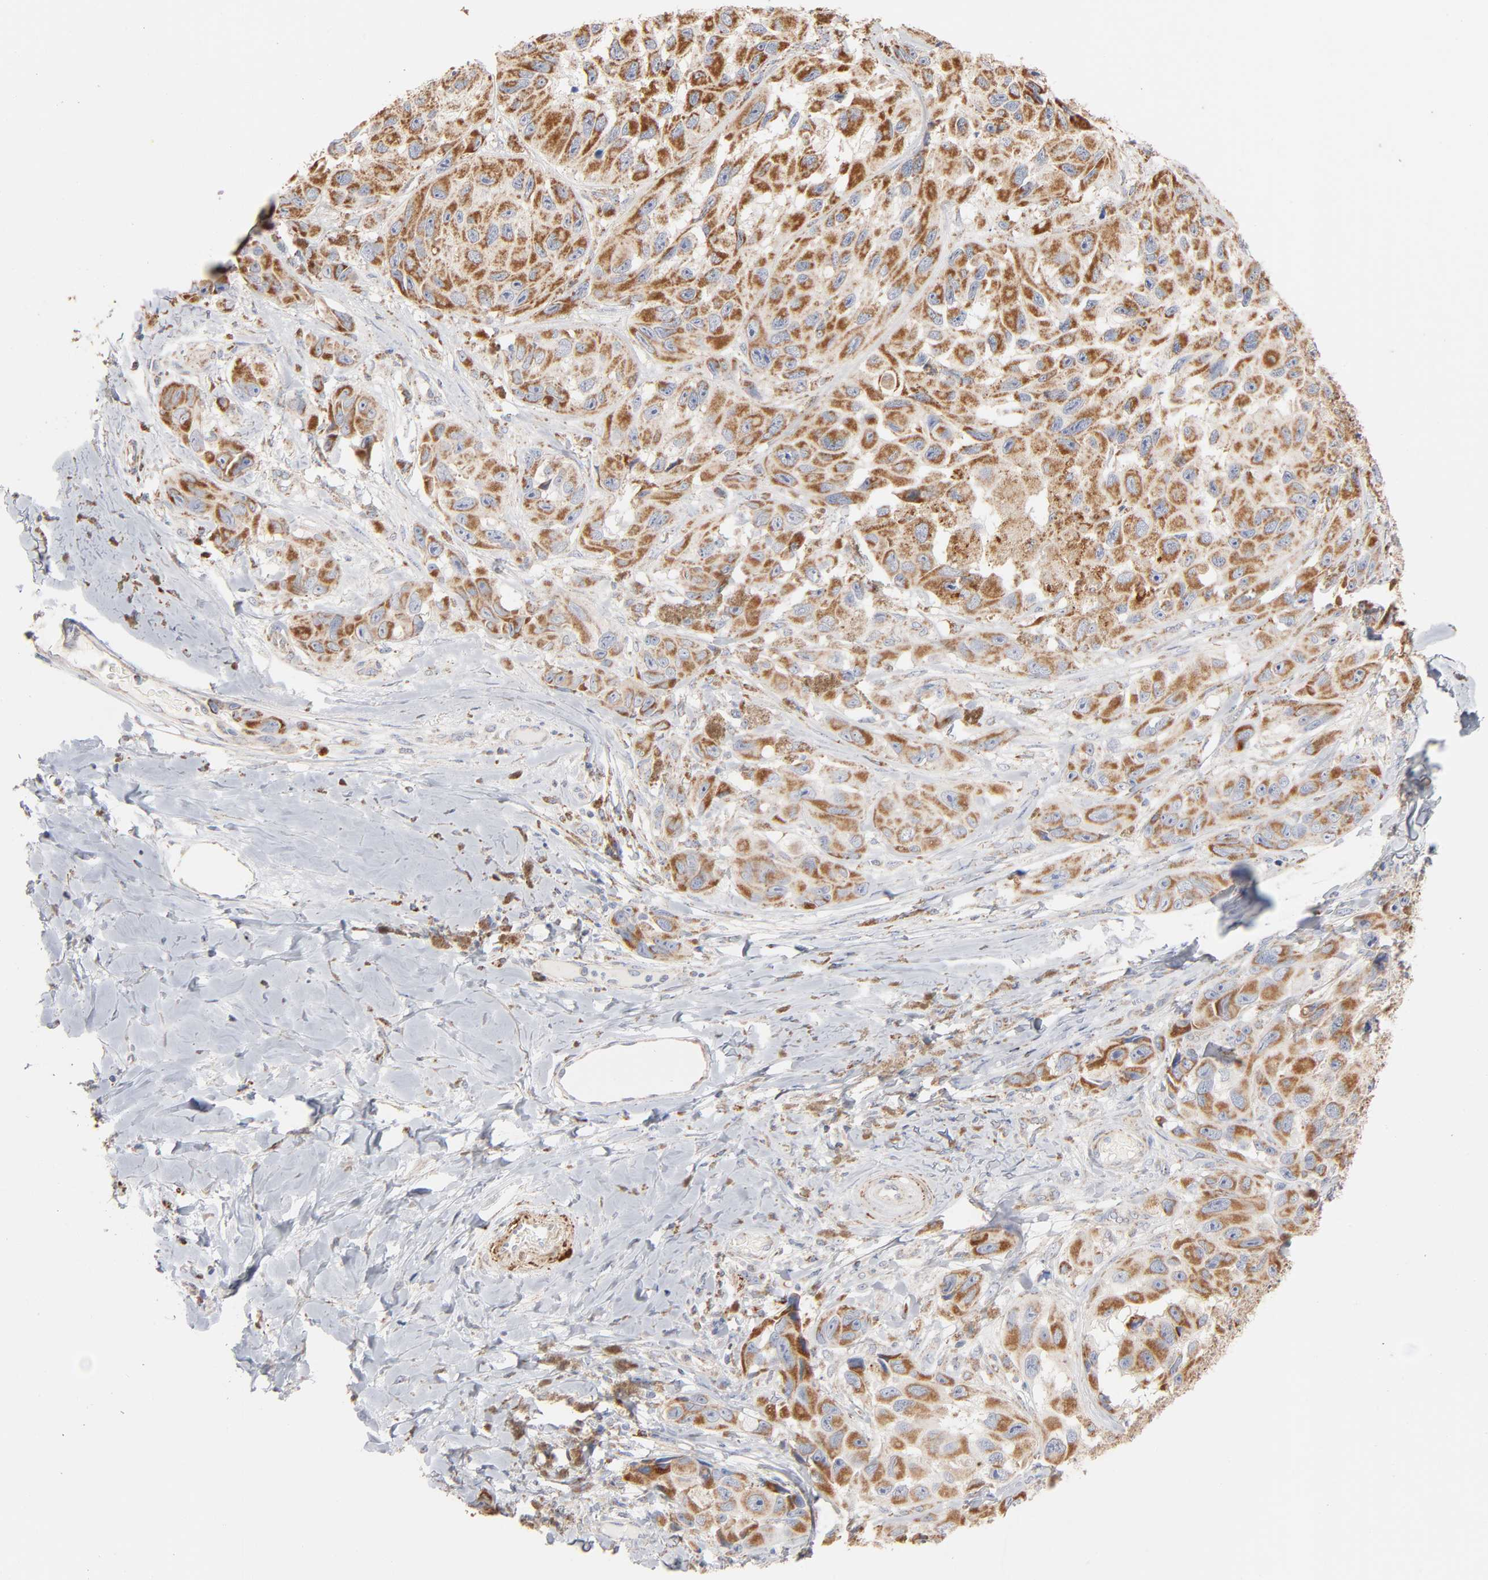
{"staining": {"intensity": "moderate", "quantity": ">75%", "location": "cytoplasmic/membranous"}, "tissue": "melanoma", "cell_type": "Tumor cells", "image_type": "cancer", "snomed": [{"axis": "morphology", "description": "Malignant melanoma, NOS"}, {"axis": "topography", "description": "Skin"}], "caption": "Protein expression analysis of human melanoma reveals moderate cytoplasmic/membranous staining in approximately >75% of tumor cells.", "gene": "UQCRC1", "patient": {"sex": "female", "age": 73}}